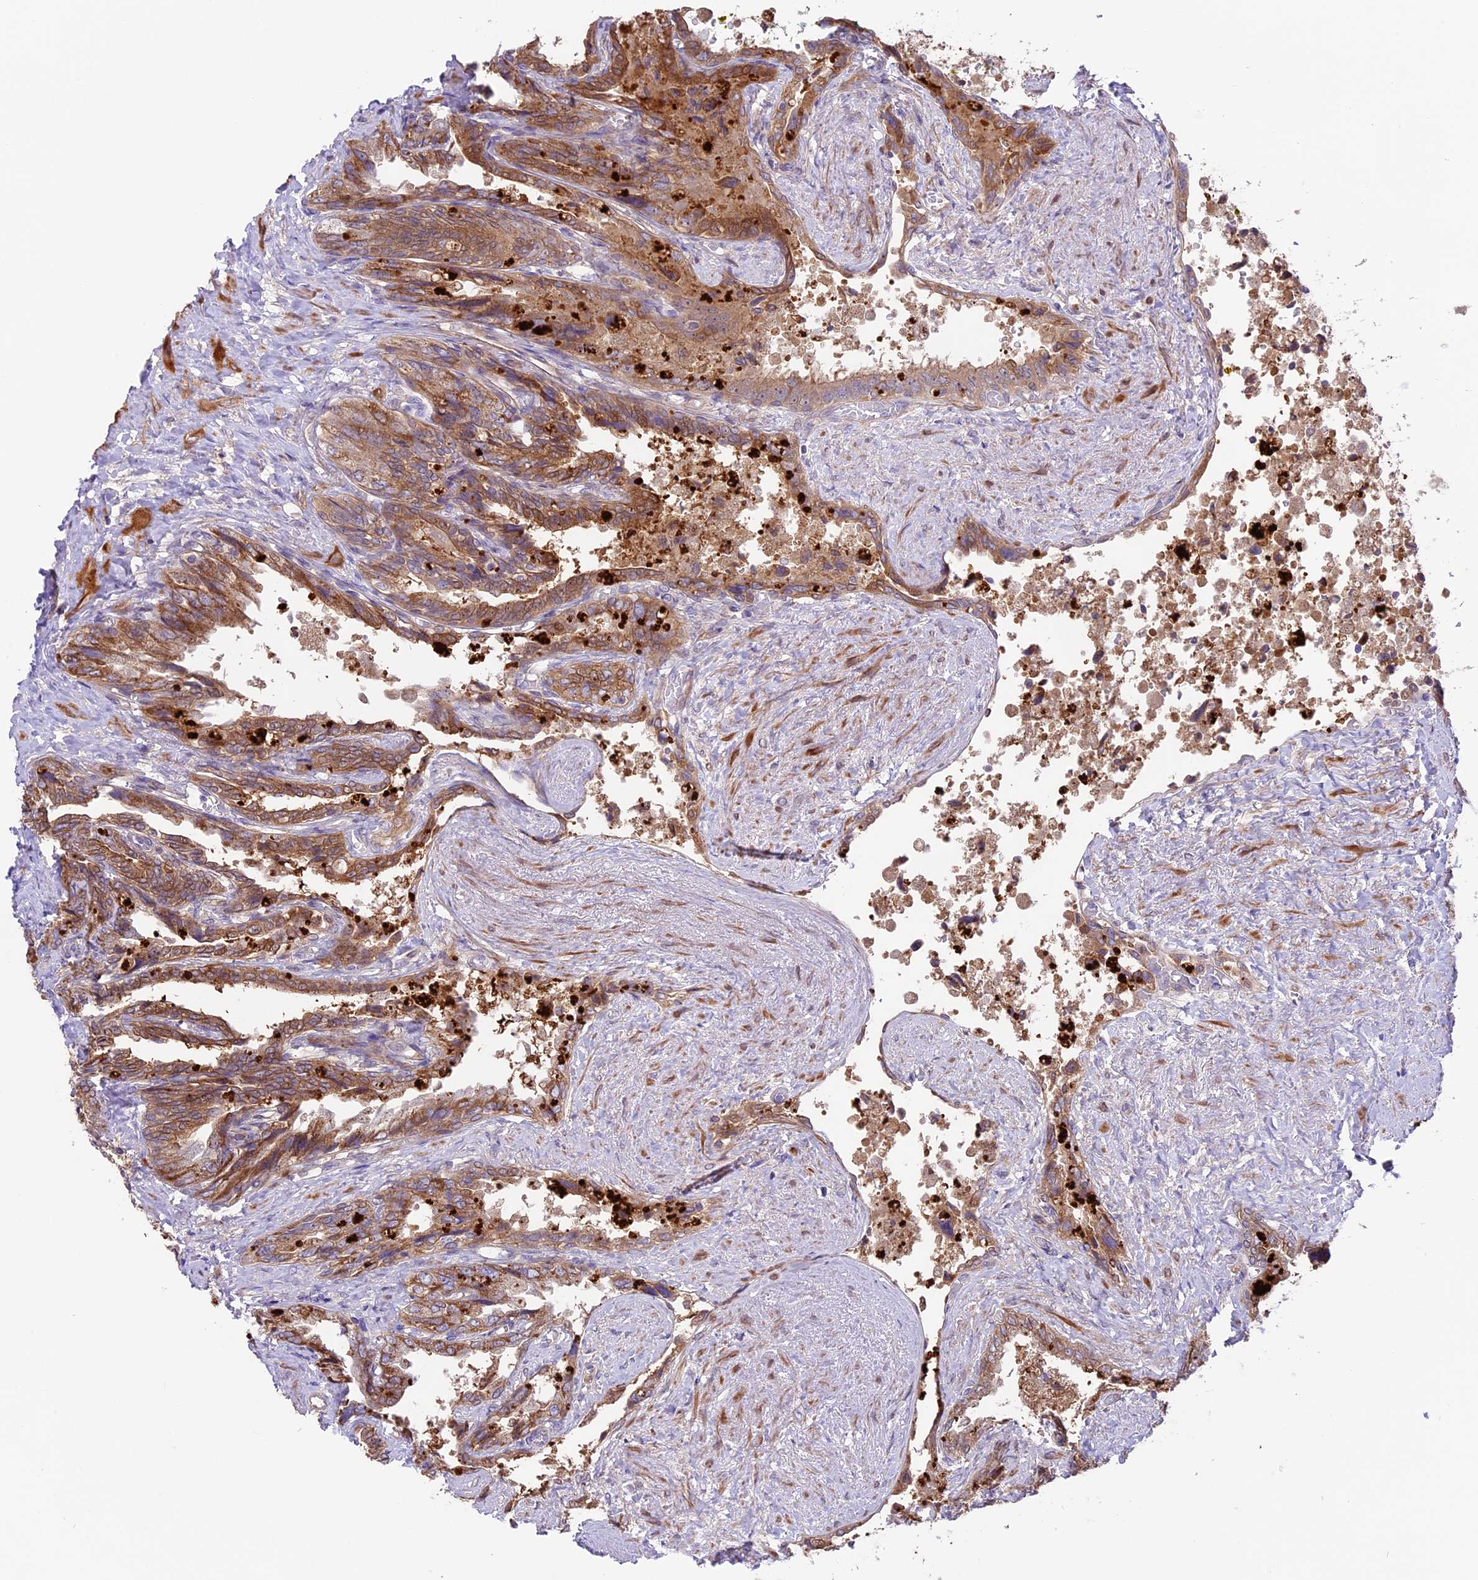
{"staining": {"intensity": "moderate", "quantity": ">75%", "location": "cytoplasmic/membranous"}, "tissue": "seminal vesicle", "cell_type": "Glandular cells", "image_type": "normal", "snomed": [{"axis": "morphology", "description": "Normal tissue, NOS"}, {"axis": "topography", "description": "Seminal veicle"}, {"axis": "topography", "description": "Peripheral nerve tissue"}], "caption": "Moderate cytoplasmic/membranous protein positivity is appreciated in approximately >75% of glandular cells in seminal vesicle.", "gene": "COG8", "patient": {"sex": "male", "age": 60}}